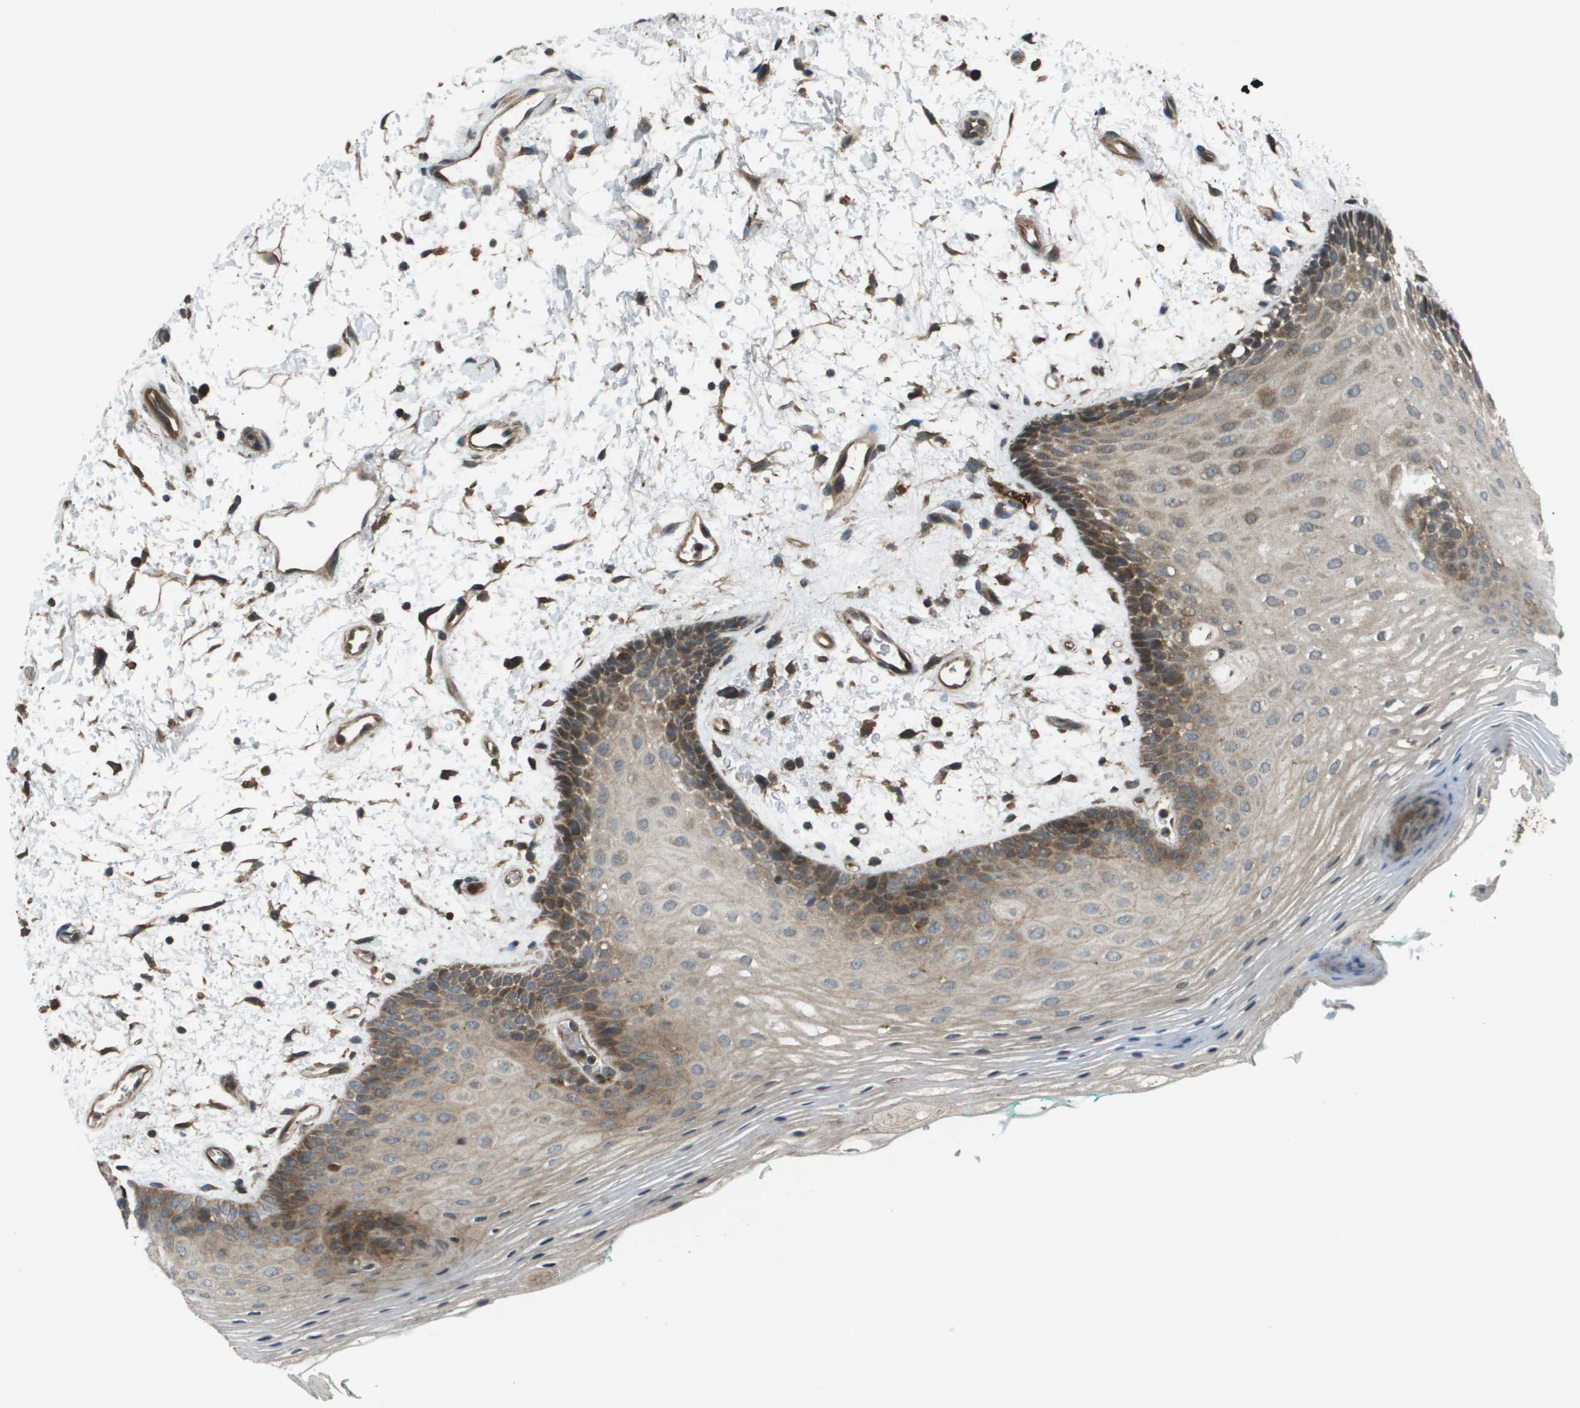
{"staining": {"intensity": "moderate", "quantity": "25%-75%", "location": "cytoplasmic/membranous"}, "tissue": "oral mucosa", "cell_type": "Squamous epithelial cells", "image_type": "normal", "snomed": [{"axis": "morphology", "description": "Normal tissue, NOS"}, {"axis": "topography", "description": "Skeletal muscle"}, {"axis": "topography", "description": "Oral tissue"}, {"axis": "topography", "description": "Peripheral nerve tissue"}], "caption": "A high-resolution image shows immunohistochemistry staining of normal oral mucosa, which shows moderate cytoplasmic/membranous positivity in approximately 25%-75% of squamous epithelial cells. (DAB = brown stain, brightfield microscopy at high magnification).", "gene": "PLPBP", "patient": {"sex": "female", "age": 84}}